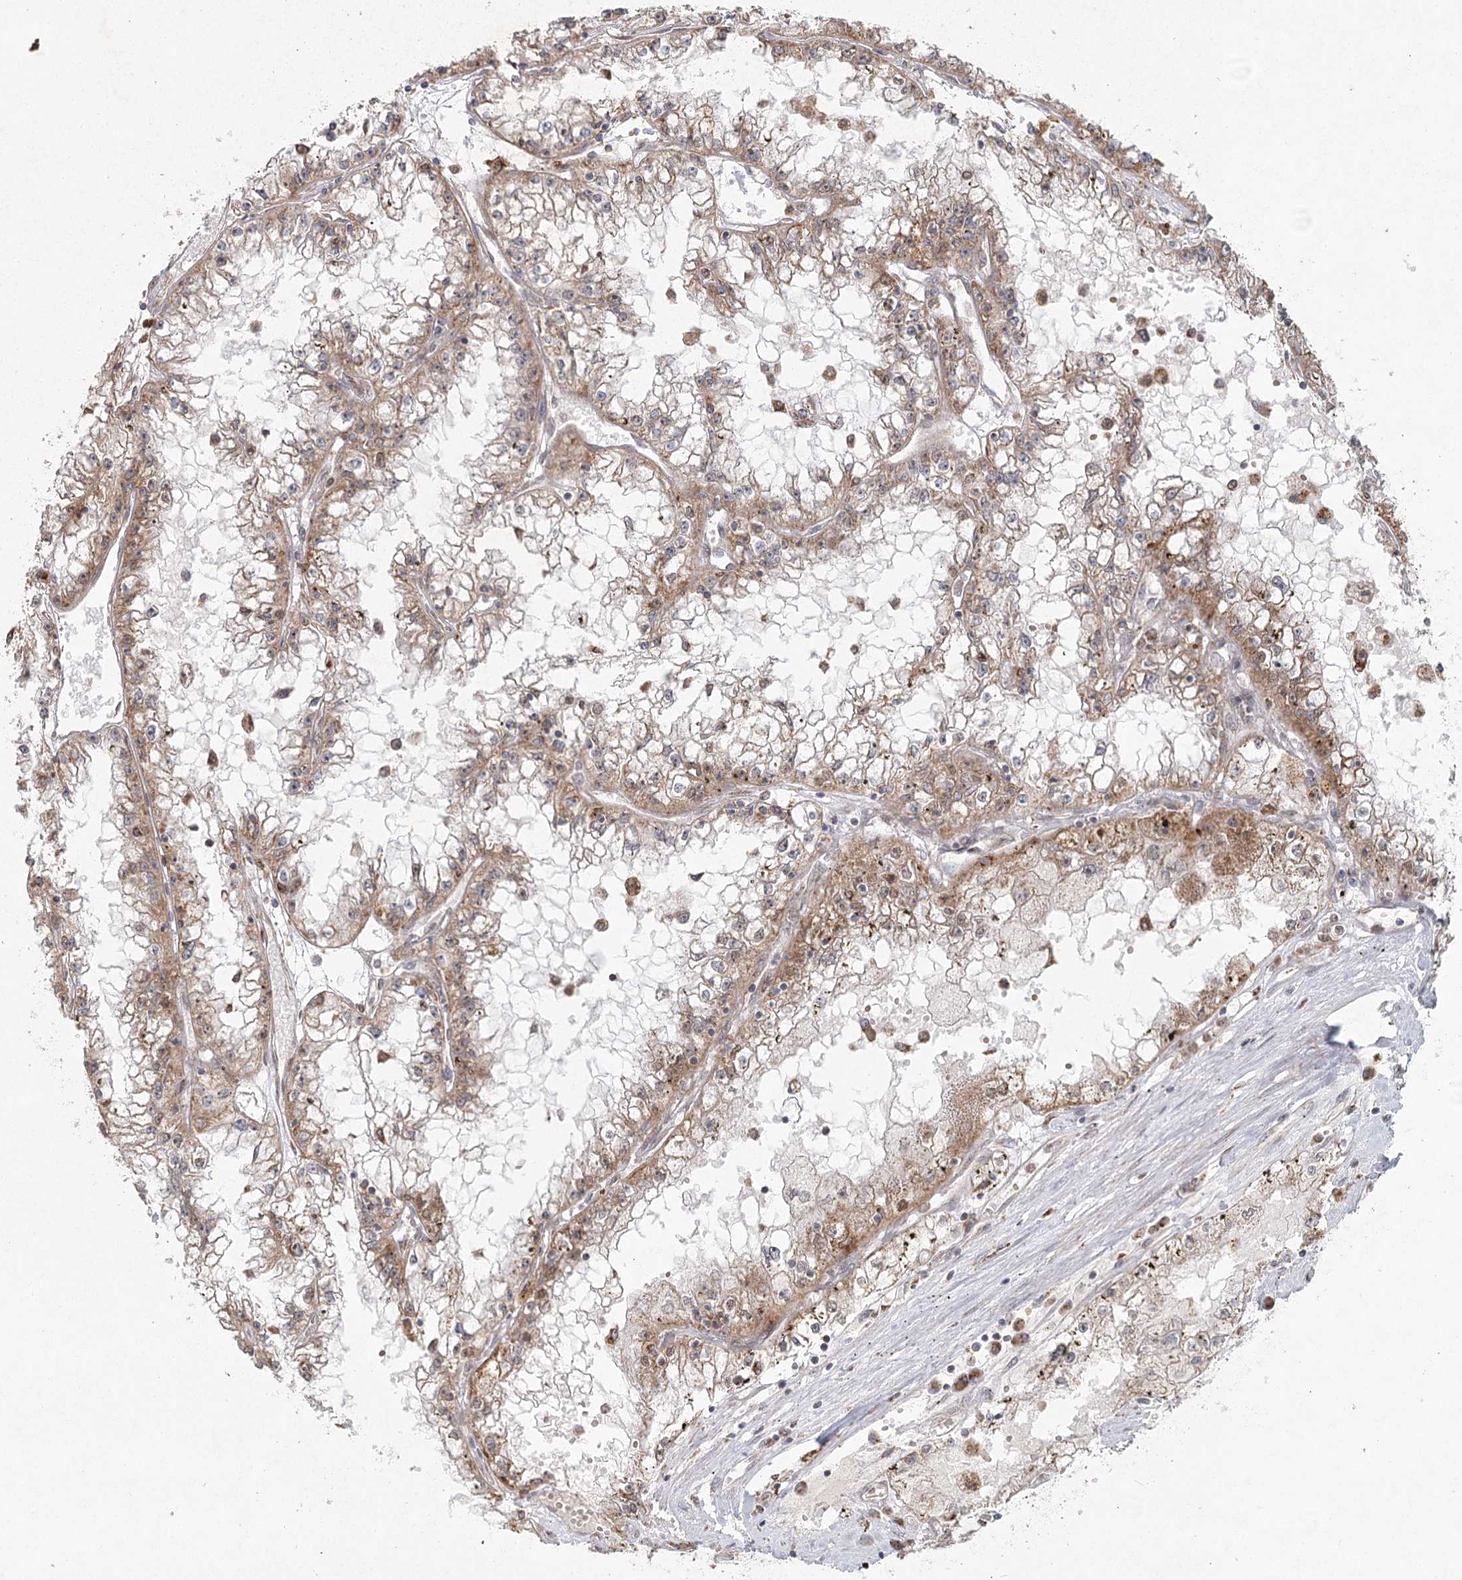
{"staining": {"intensity": "moderate", "quantity": "25%-75%", "location": "cytoplasmic/membranous"}, "tissue": "renal cancer", "cell_type": "Tumor cells", "image_type": "cancer", "snomed": [{"axis": "morphology", "description": "Adenocarcinoma, NOS"}, {"axis": "topography", "description": "Kidney"}], "caption": "Tumor cells demonstrate medium levels of moderate cytoplasmic/membranous staining in approximately 25%-75% of cells in renal cancer (adenocarcinoma).", "gene": "LACTB", "patient": {"sex": "male", "age": 56}}